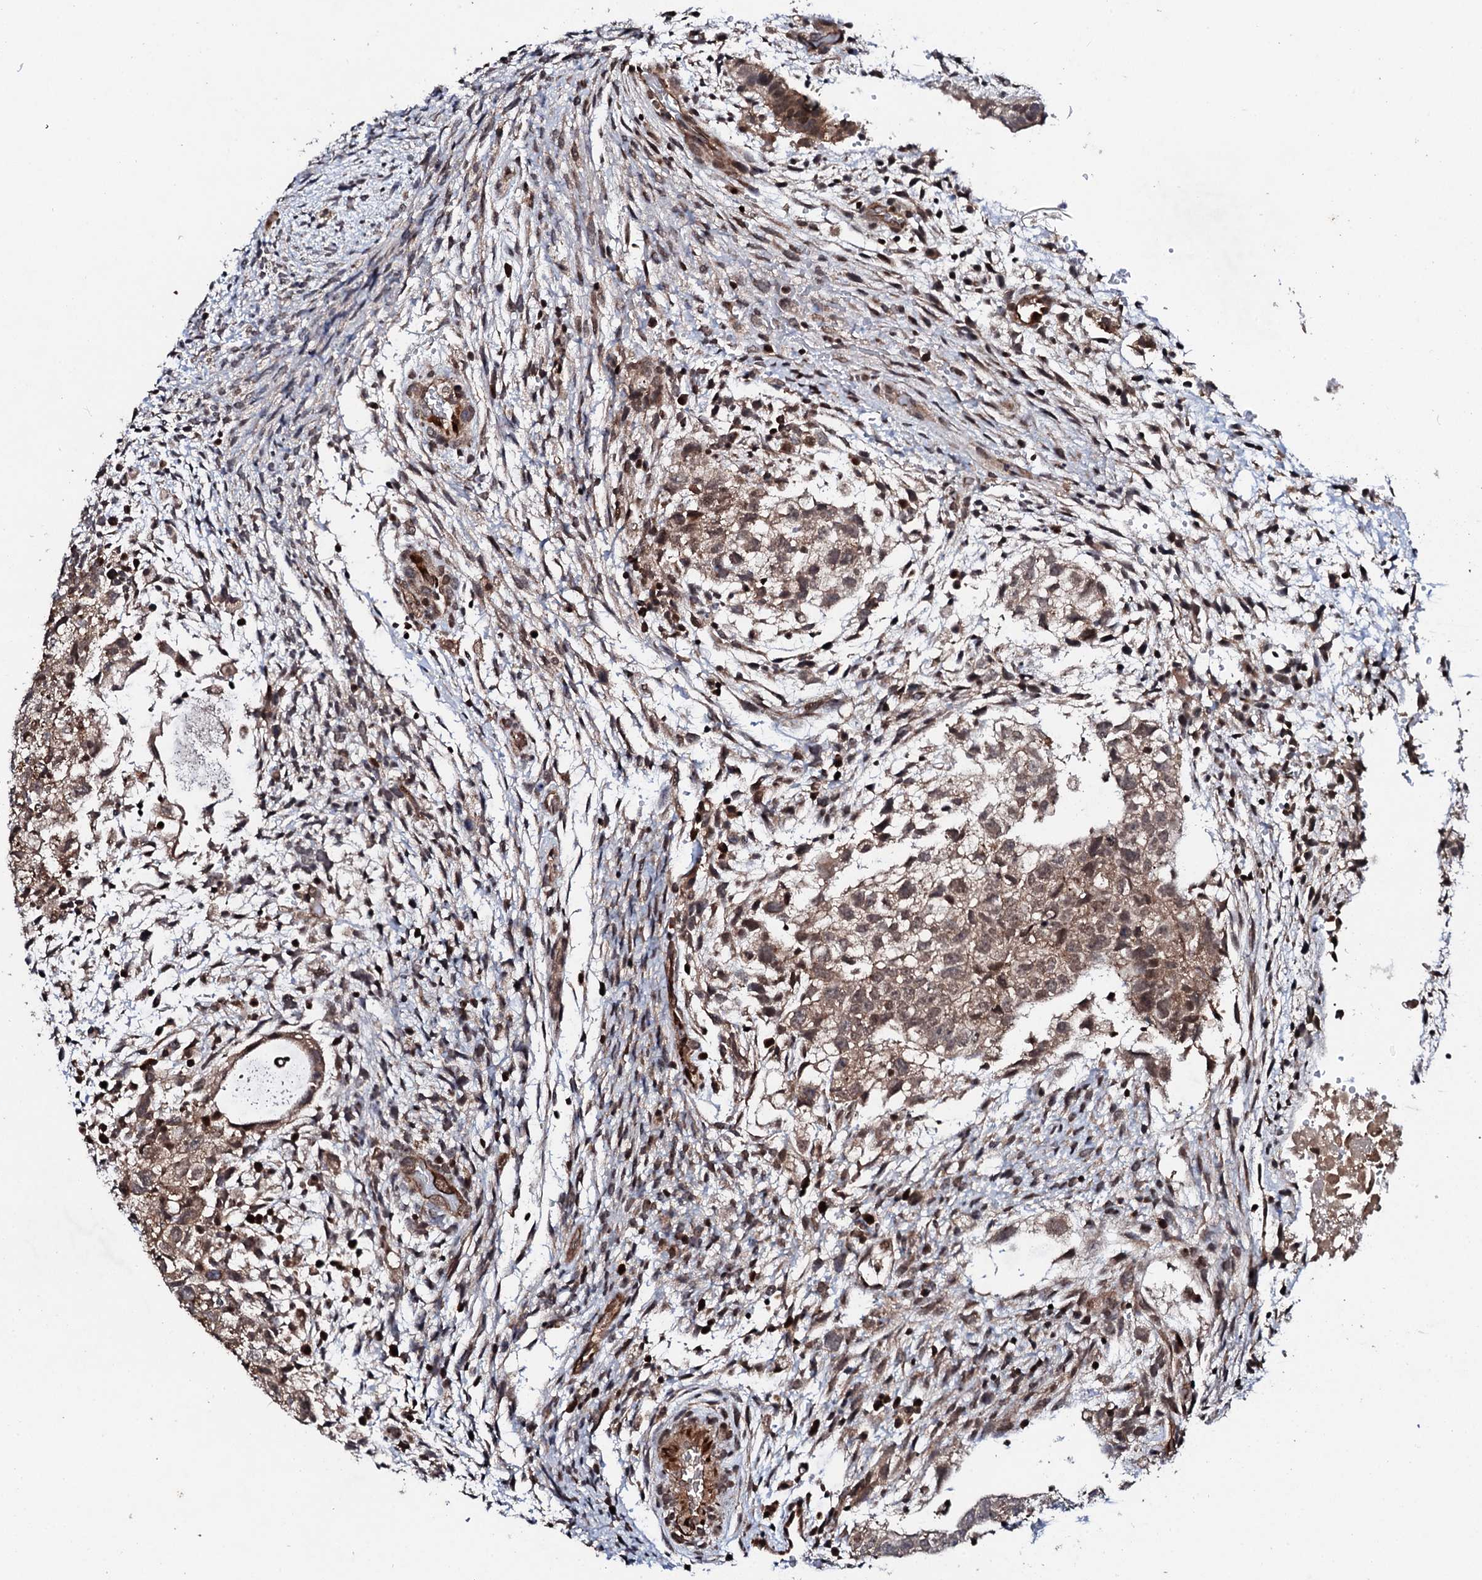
{"staining": {"intensity": "moderate", "quantity": ">75%", "location": "cytoplasmic/membranous,nuclear"}, "tissue": "testis cancer", "cell_type": "Tumor cells", "image_type": "cancer", "snomed": [{"axis": "morphology", "description": "Carcinoma, Embryonal, NOS"}, {"axis": "topography", "description": "Testis"}], "caption": "DAB (3,3'-diaminobenzidine) immunohistochemical staining of embryonal carcinoma (testis) shows moderate cytoplasmic/membranous and nuclear protein positivity in approximately >75% of tumor cells.", "gene": "FAM111A", "patient": {"sex": "male", "age": 37}}